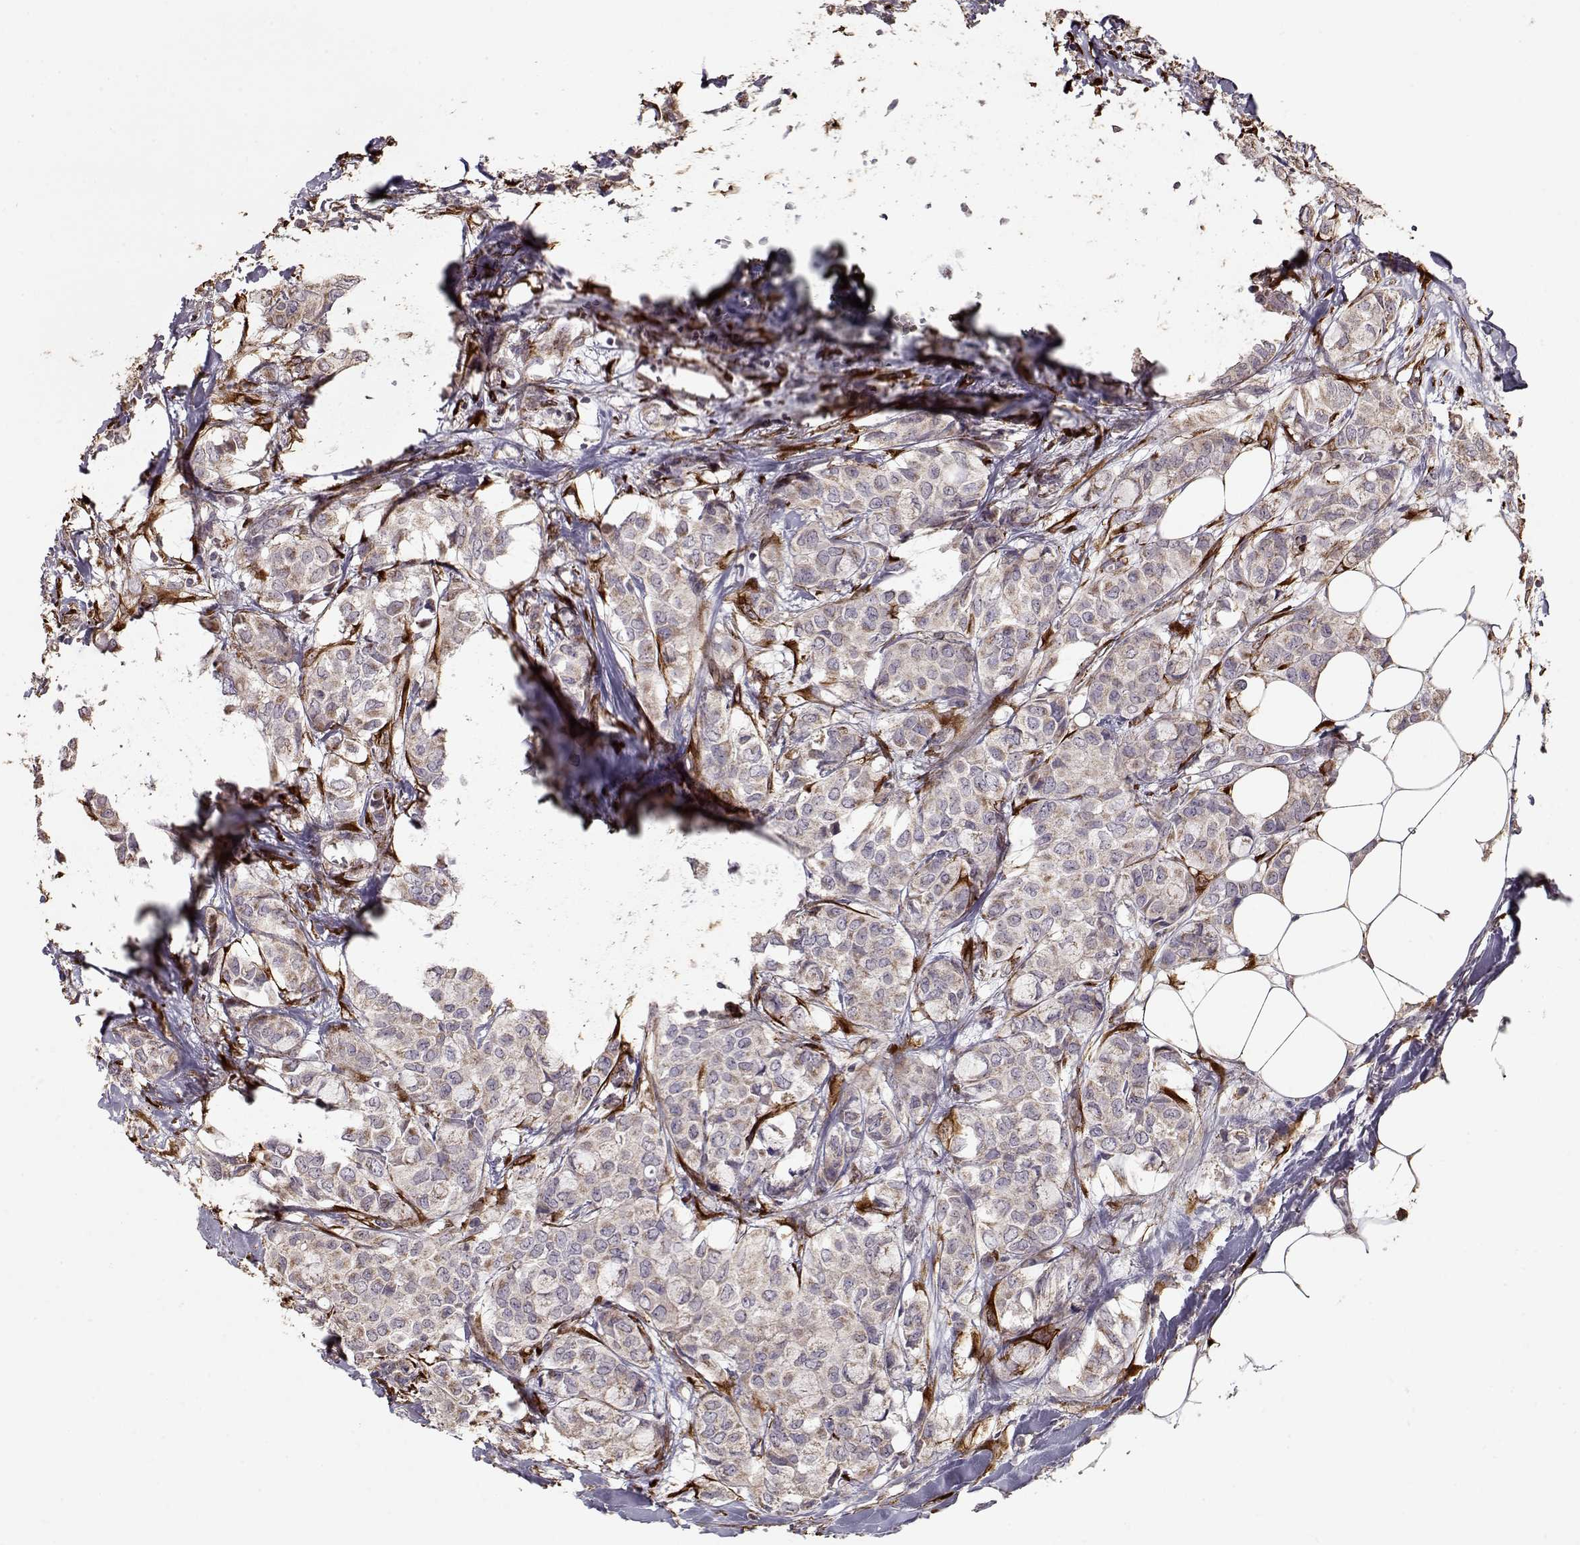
{"staining": {"intensity": "weak", "quantity": ">75%", "location": "cytoplasmic/membranous"}, "tissue": "breast cancer", "cell_type": "Tumor cells", "image_type": "cancer", "snomed": [{"axis": "morphology", "description": "Duct carcinoma"}, {"axis": "topography", "description": "Breast"}], "caption": "Immunohistochemistry (DAB) staining of intraductal carcinoma (breast) exhibits weak cytoplasmic/membranous protein expression in about >75% of tumor cells.", "gene": "IMMP1L", "patient": {"sex": "female", "age": 85}}